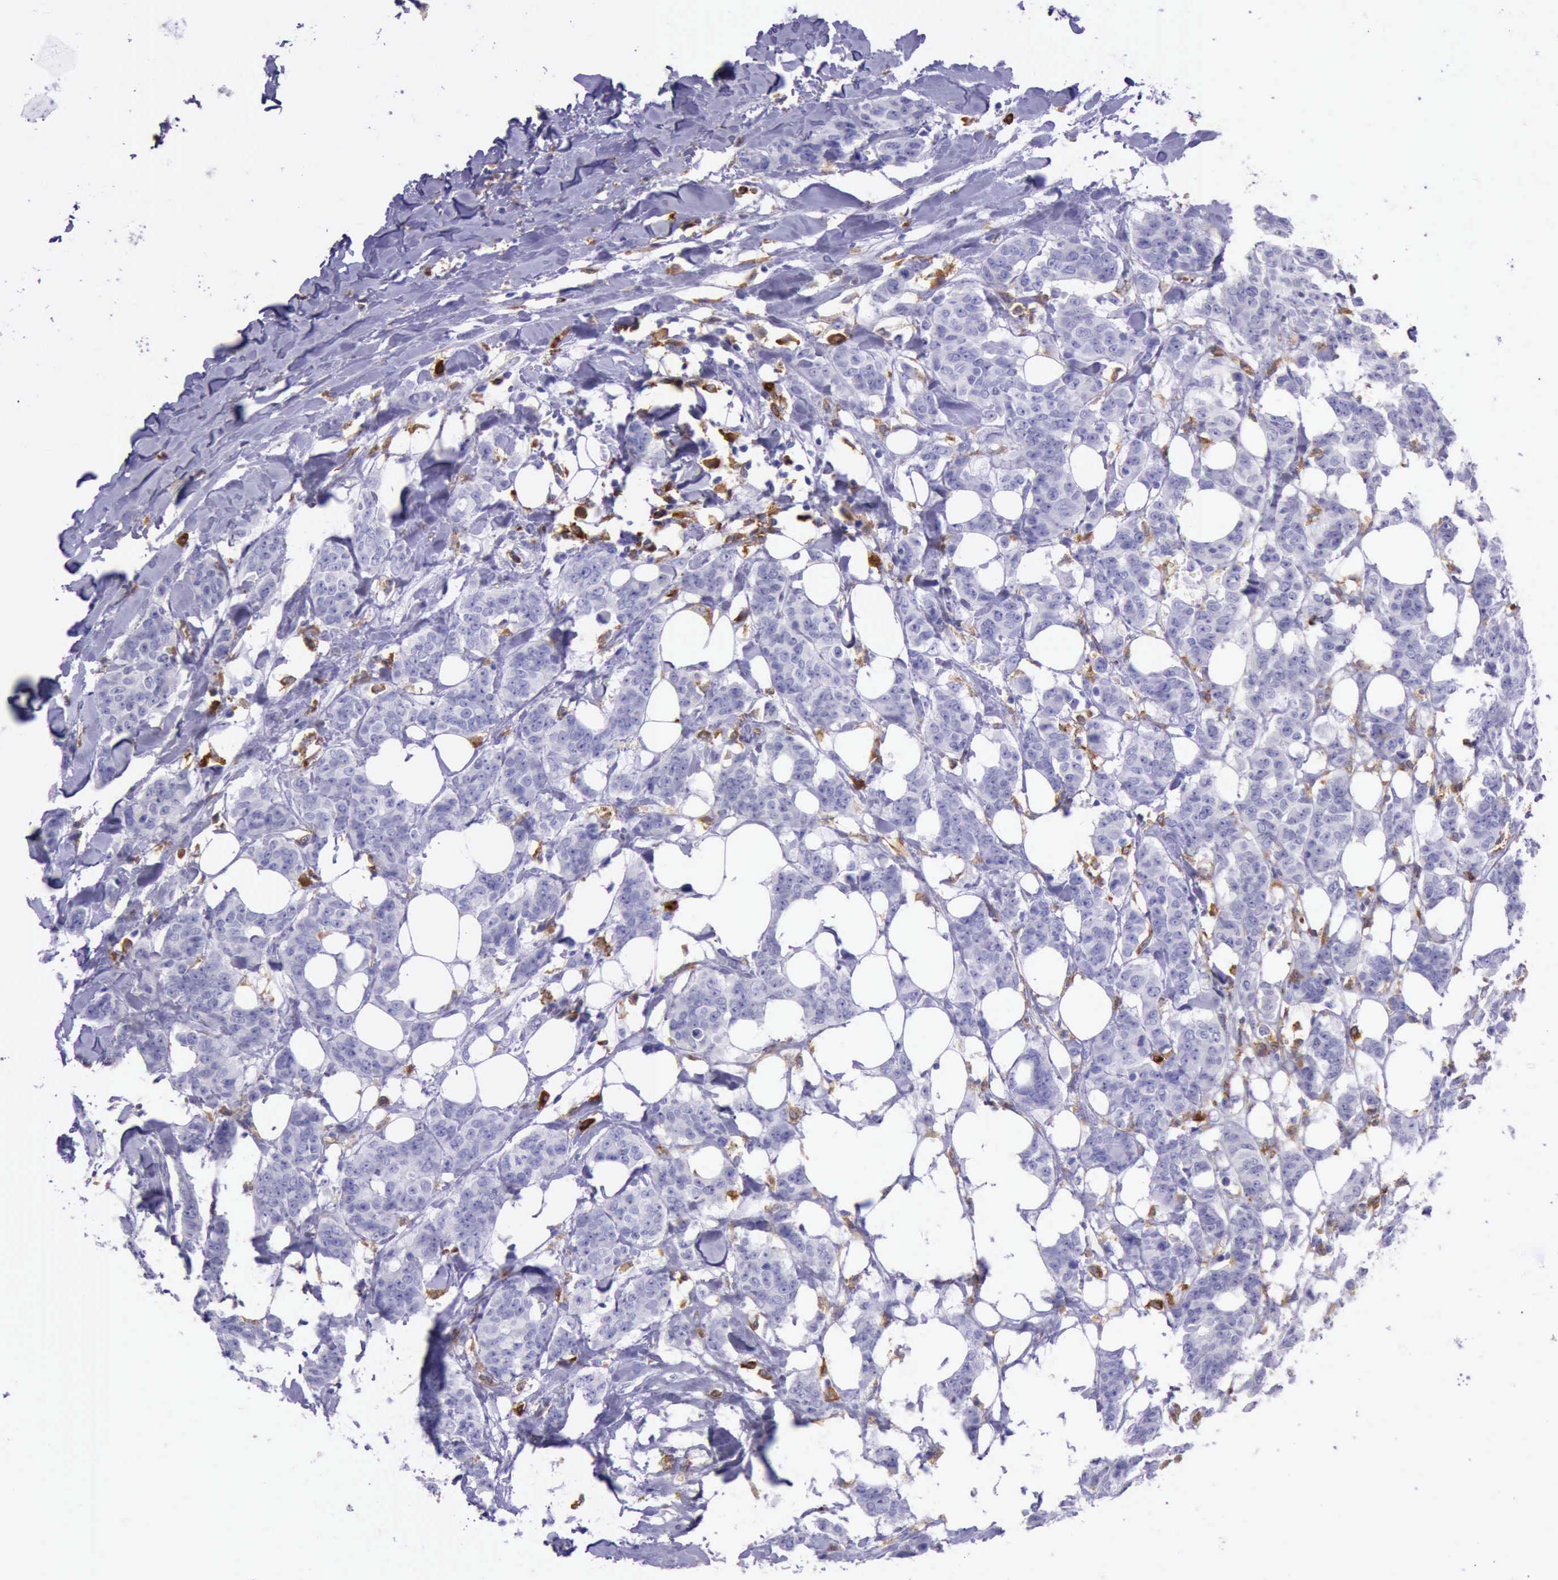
{"staining": {"intensity": "negative", "quantity": "none", "location": "none"}, "tissue": "breast cancer", "cell_type": "Tumor cells", "image_type": "cancer", "snomed": [{"axis": "morphology", "description": "Duct carcinoma"}, {"axis": "topography", "description": "Breast"}], "caption": "DAB immunohistochemical staining of human breast cancer shows no significant staining in tumor cells.", "gene": "BTK", "patient": {"sex": "female", "age": 40}}